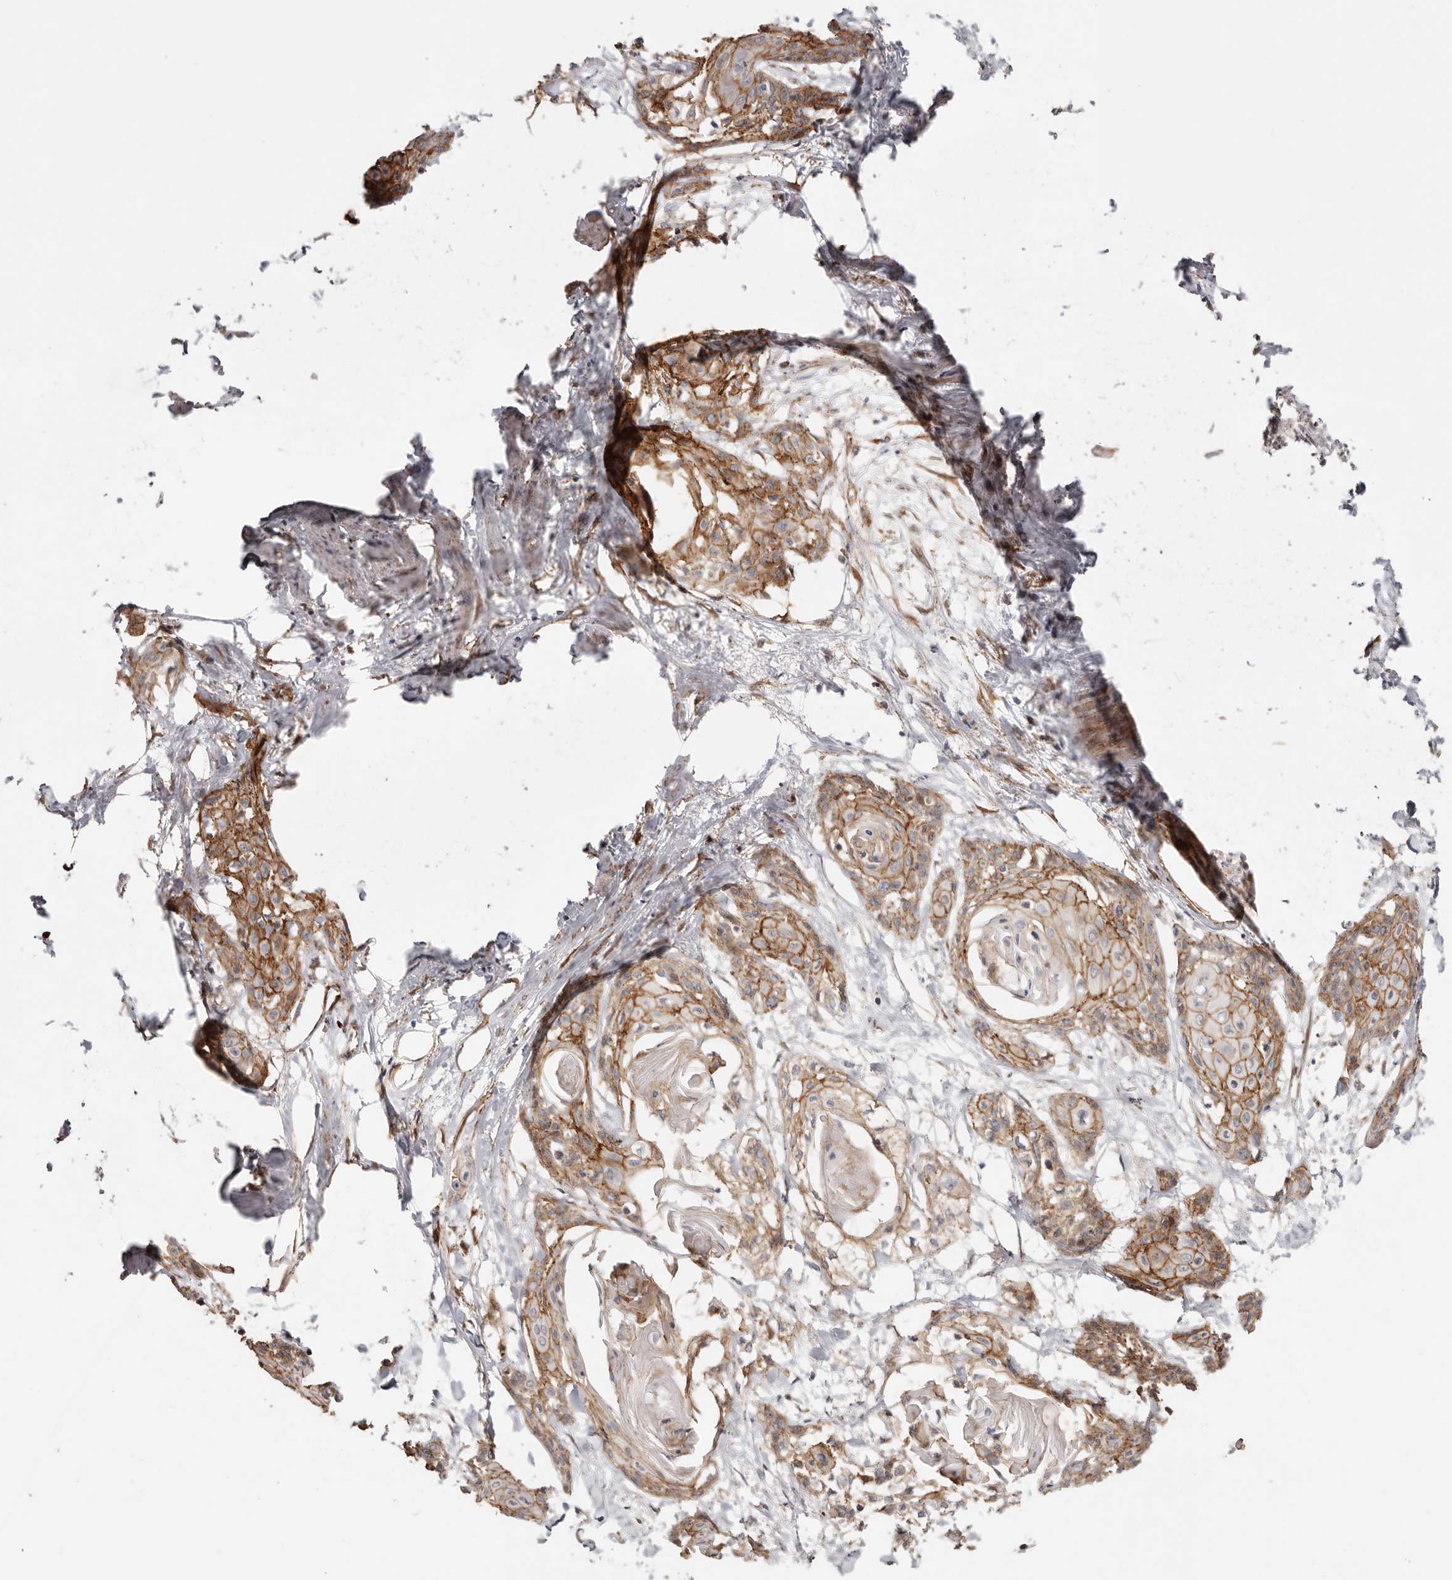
{"staining": {"intensity": "moderate", "quantity": ">75%", "location": "cytoplasmic/membranous"}, "tissue": "cervical cancer", "cell_type": "Tumor cells", "image_type": "cancer", "snomed": [{"axis": "morphology", "description": "Squamous cell carcinoma, NOS"}, {"axis": "topography", "description": "Cervix"}], "caption": "Tumor cells display medium levels of moderate cytoplasmic/membranous staining in approximately >75% of cells in cervical cancer.", "gene": "CTNNB1", "patient": {"sex": "female", "age": 57}}